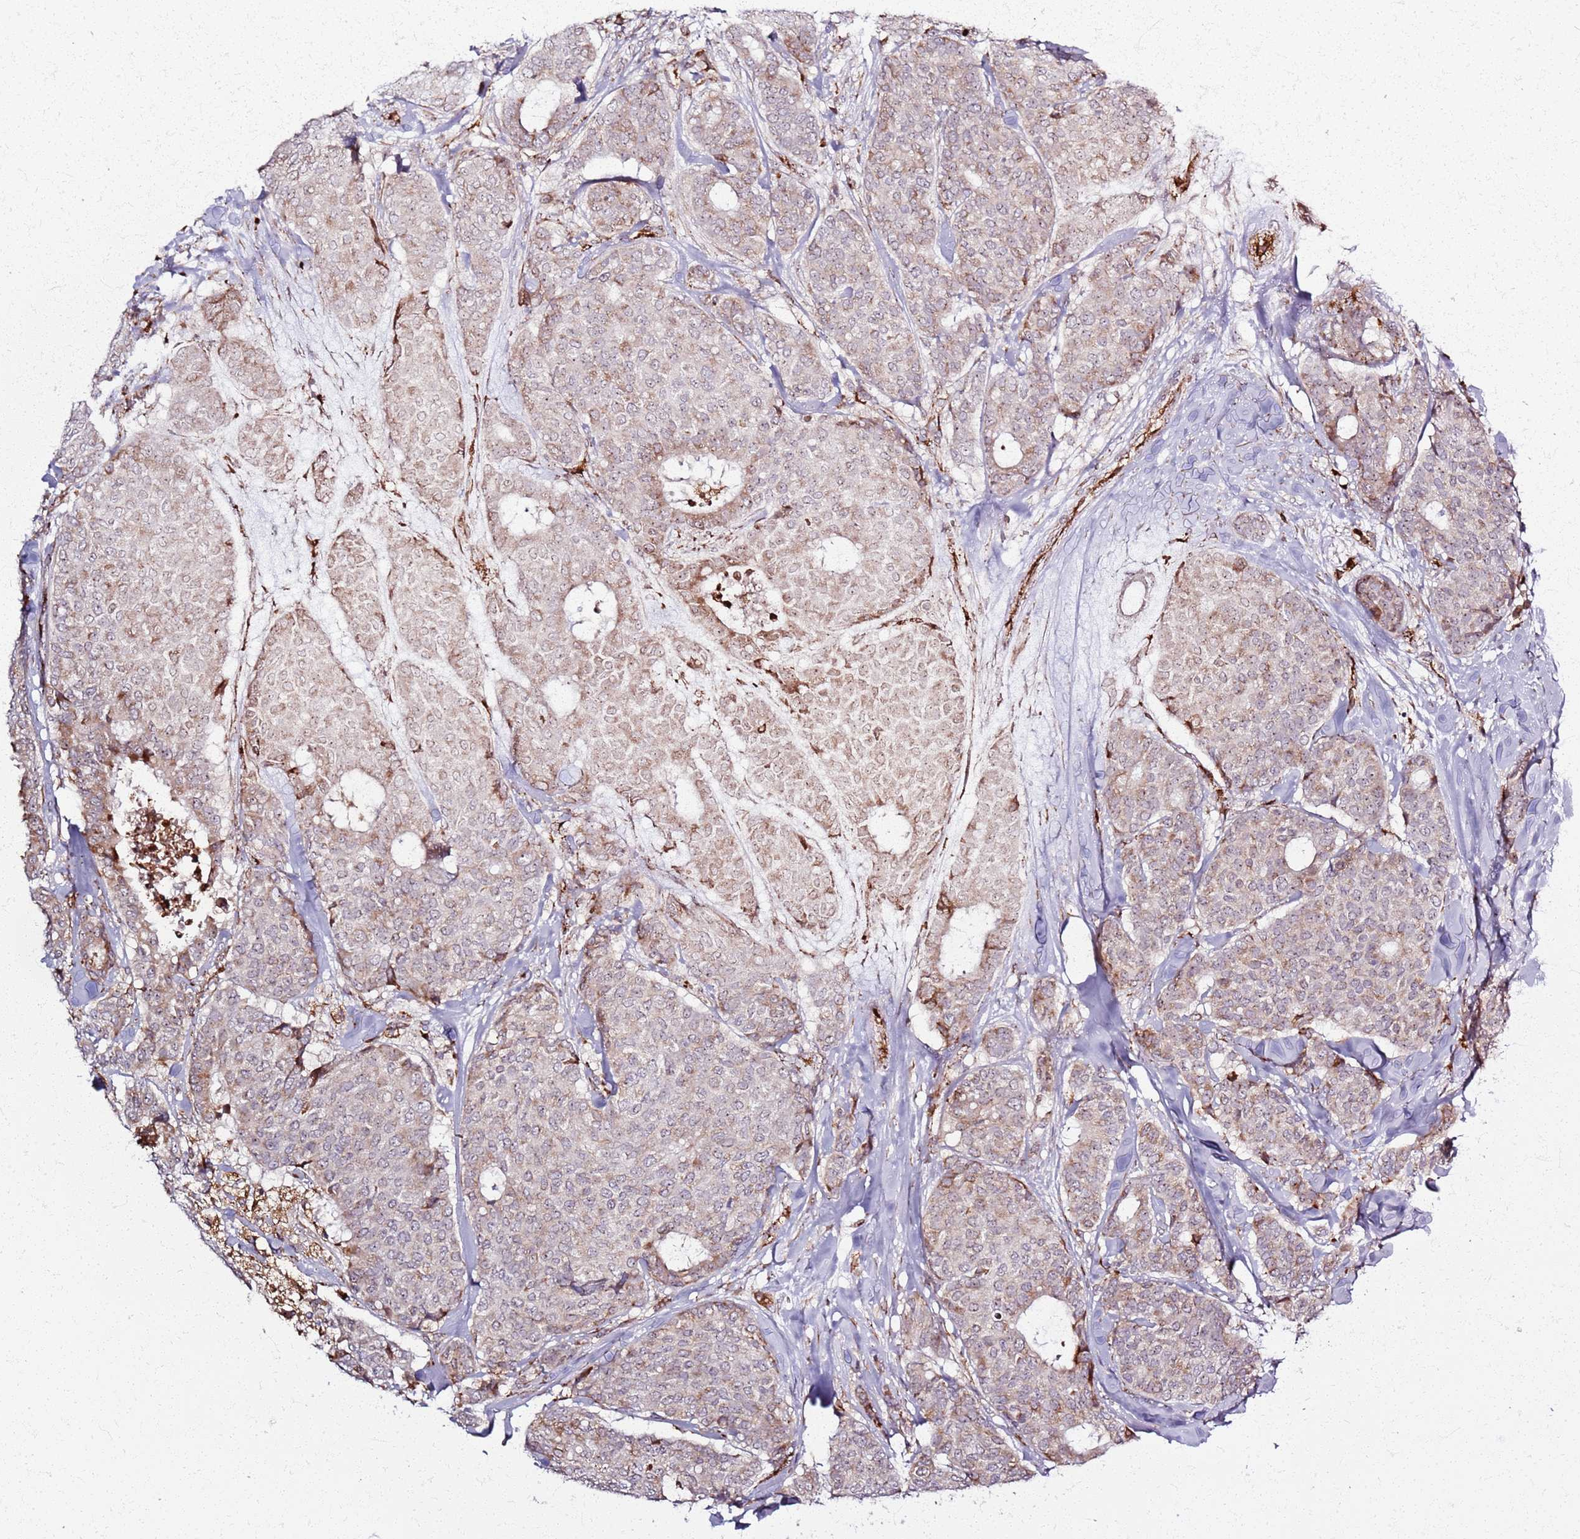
{"staining": {"intensity": "weak", "quantity": ">75%", "location": "cytoplasmic/membranous"}, "tissue": "breast cancer", "cell_type": "Tumor cells", "image_type": "cancer", "snomed": [{"axis": "morphology", "description": "Duct carcinoma"}, {"axis": "topography", "description": "Breast"}], "caption": "Breast cancer (invasive ductal carcinoma) stained with DAB (3,3'-diaminobenzidine) IHC demonstrates low levels of weak cytoplasmic/membranous staining in about >75% of tumor cells.", "gene": "KRI1", "patient": {"sex": "female", "age": 75}}